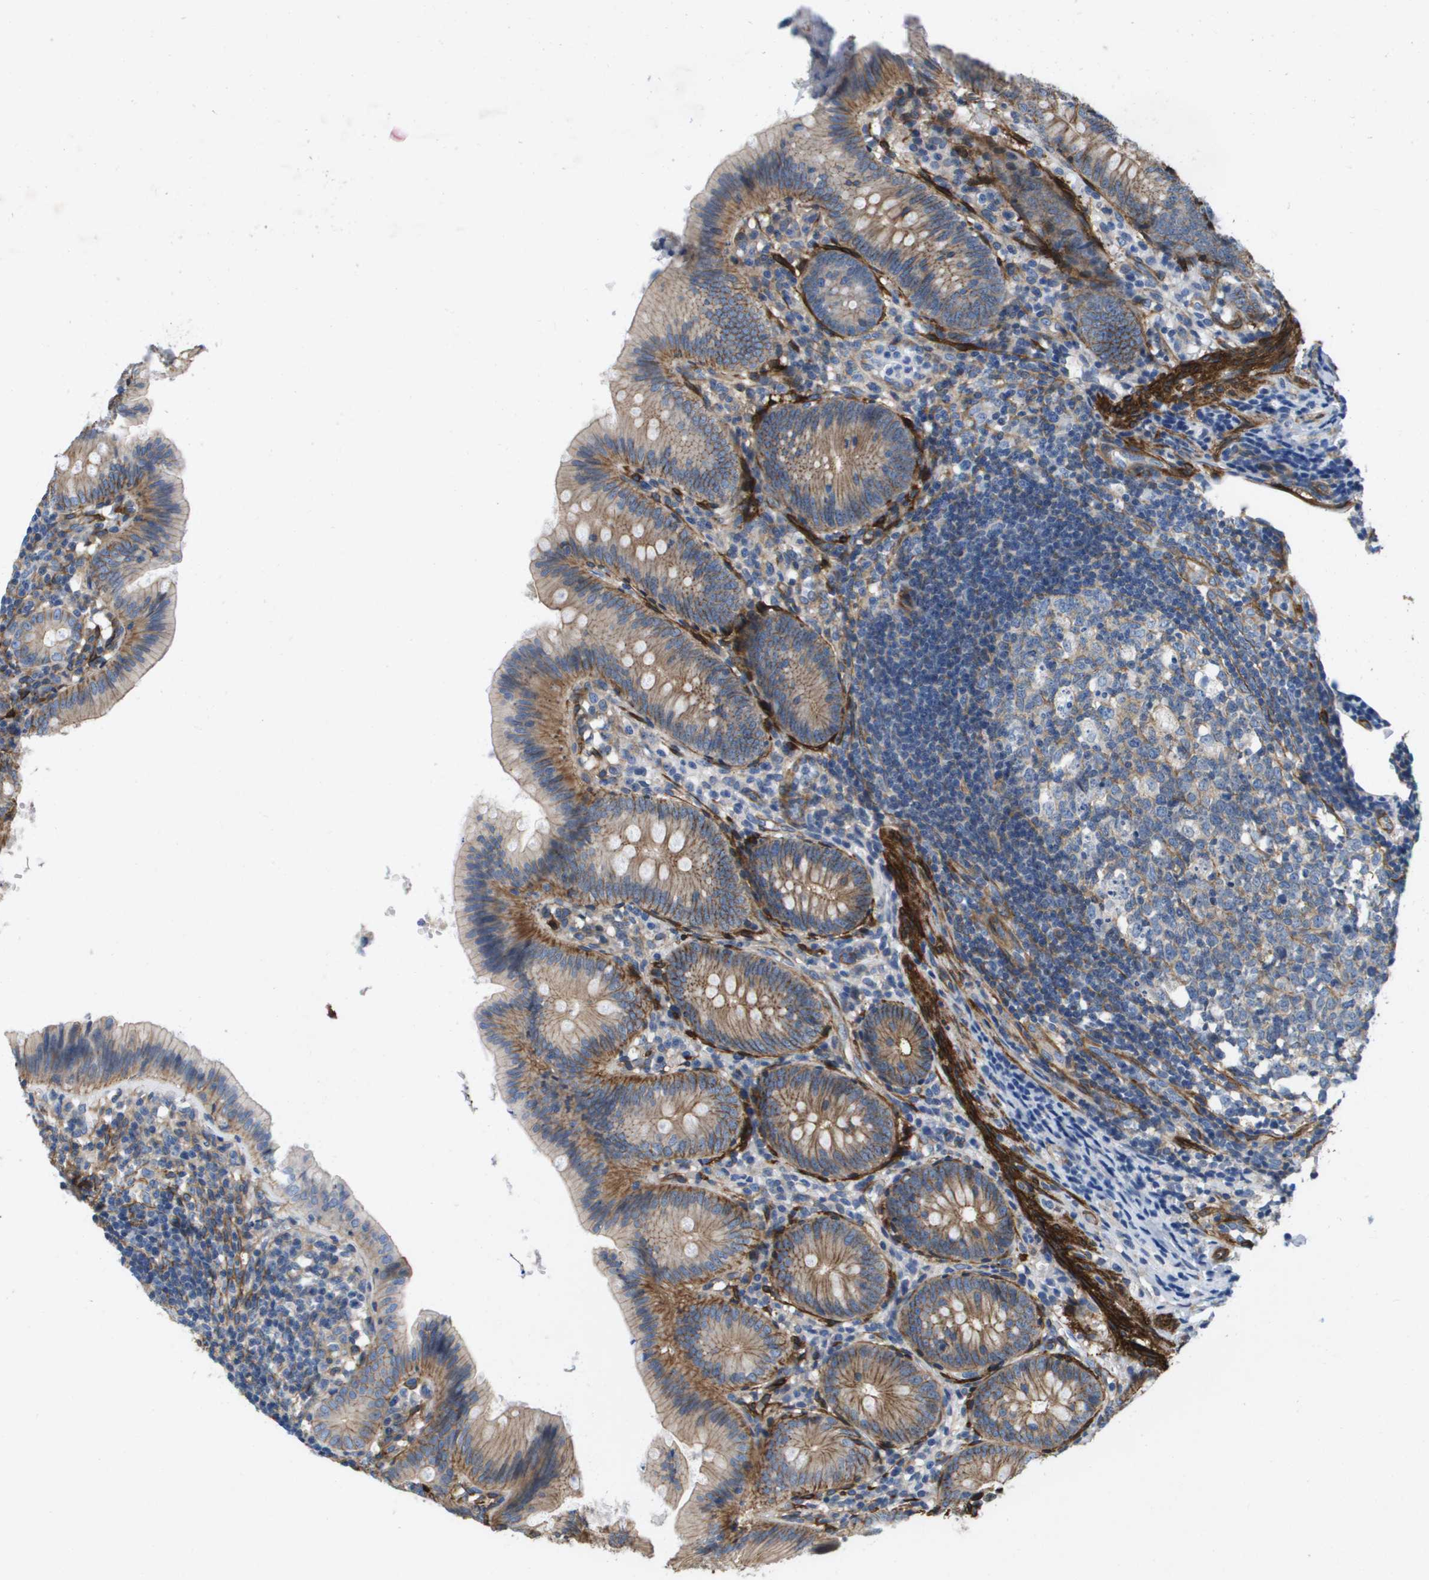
{"staining": {"intensity": "moderate", "quantity": ">75%", "location": "cytoplasmic/membranous"}, "tissue": "appendix", "cell_type": "Glandular cells", "image_type": "normal", "snomed": [{"axis": "morphology", "description": "Normal tissue, NOS"}, {"axis": "topography", "description": "Appendix"}], "caption": "DAB immunohistochemical staining of unremarkable human appendix exhibits moderate cytoplasmic/membranous protein positivity in approximately >75% of glandular cells.", "gene": "LPP", "patient": {"sex": "male", "age": 1}}